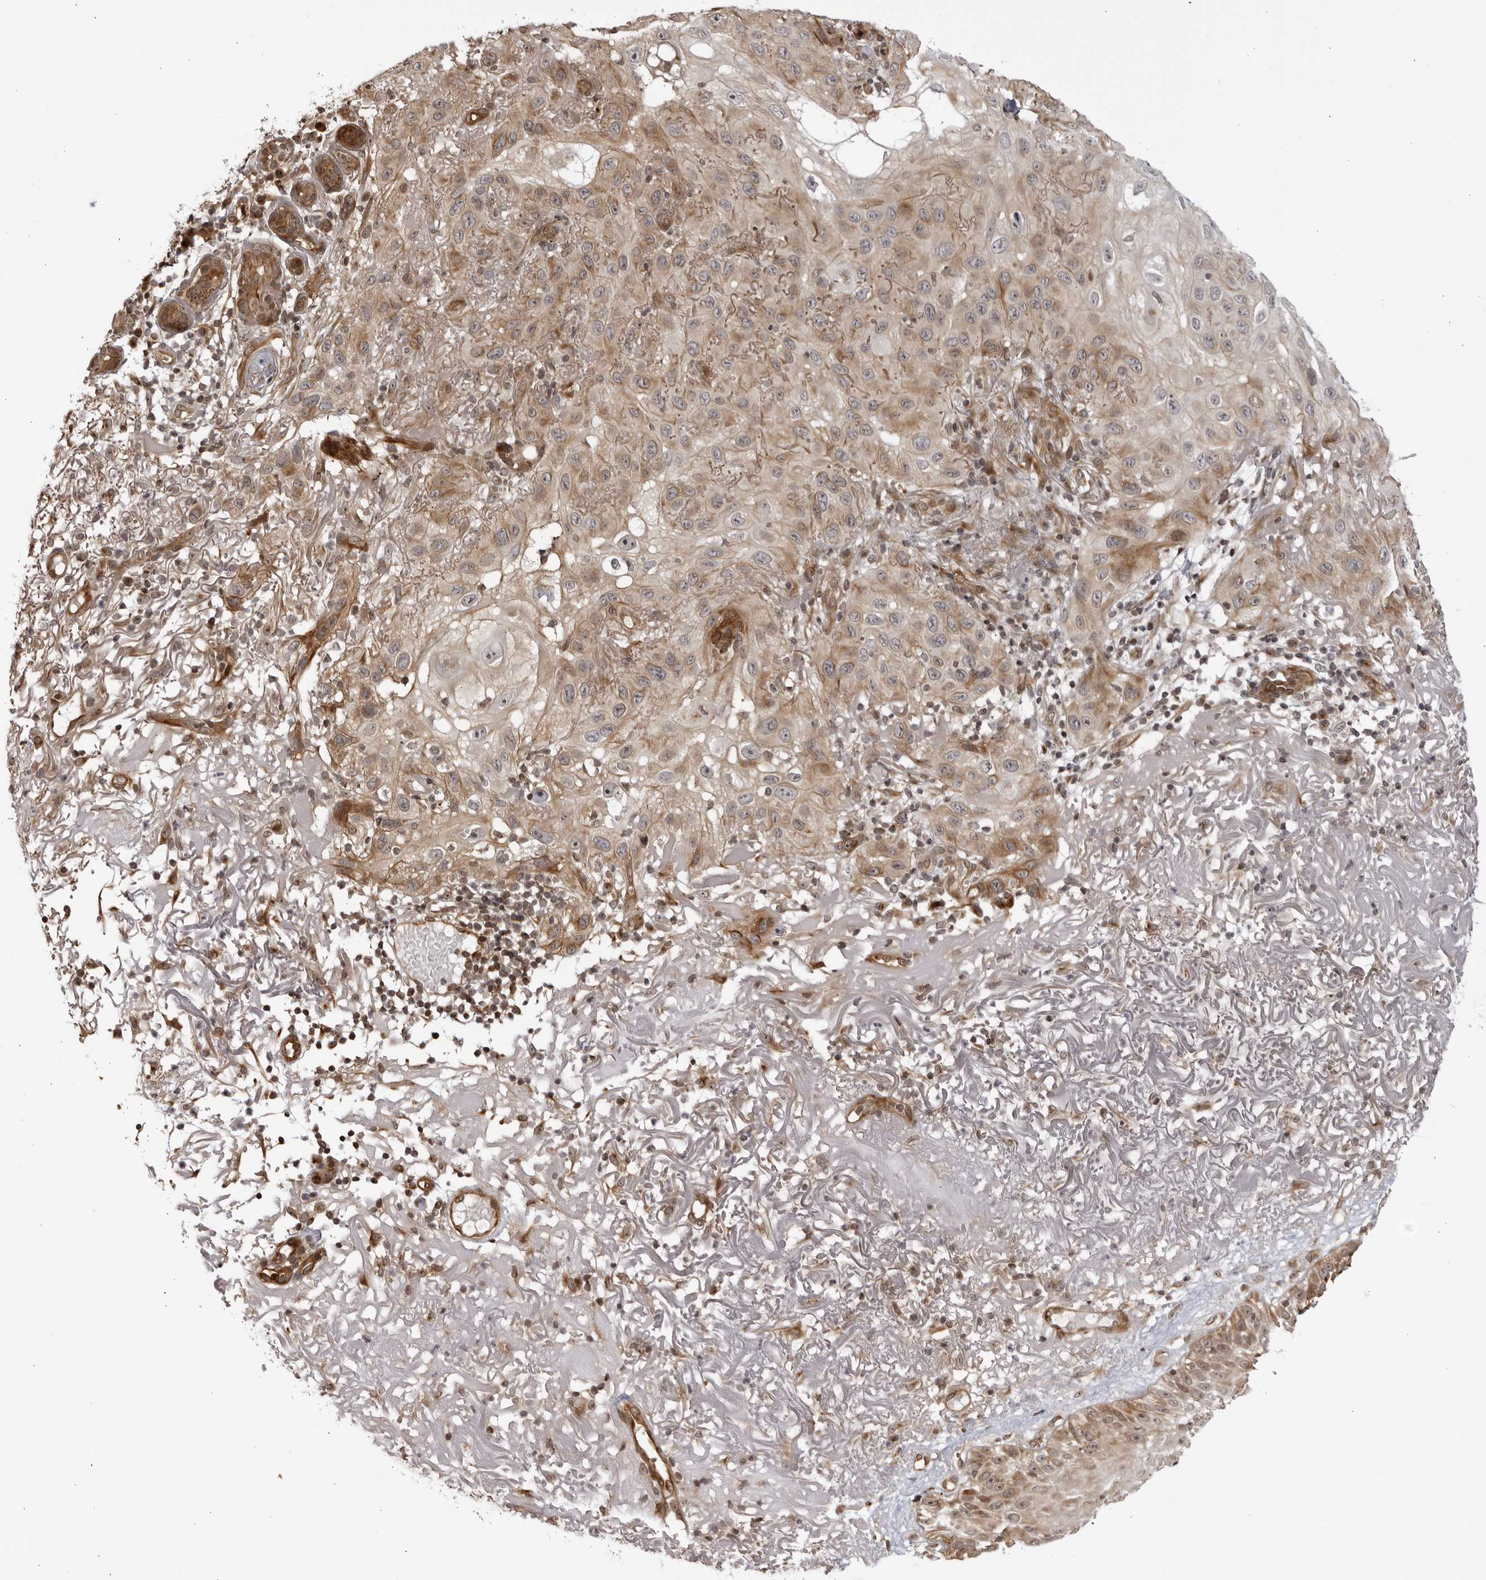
{"staining": {"intensity": "moderate", "quantity": ">75%", "location": "cytoplasmic/membranous"}, "tissue": "skin cancer", "cell_type": "Tumor cells", "image_type": "cancer", "snomed": [{"axis": "morphology", "description": "Normal tissue, NOS"}, {"axis": "morphology", "description": "Squamous cell carcinoma, NOS"}, {"axis": "topography", "description": "Skin"}], "caption": "Immunohistochemistry (IHC) image of neoplastic tissue: skin squamous cell carcinoma stained using immunohistochemistry (IHC) demonstrates medium levels of moderate protein expression localized specifically in the cytoplasmic/membranous of tumor cells, appearing as a cytoplasmic/membranous brown color.", "gene": "CNBD1", "patient": {"sex": "female", "age": 96}}